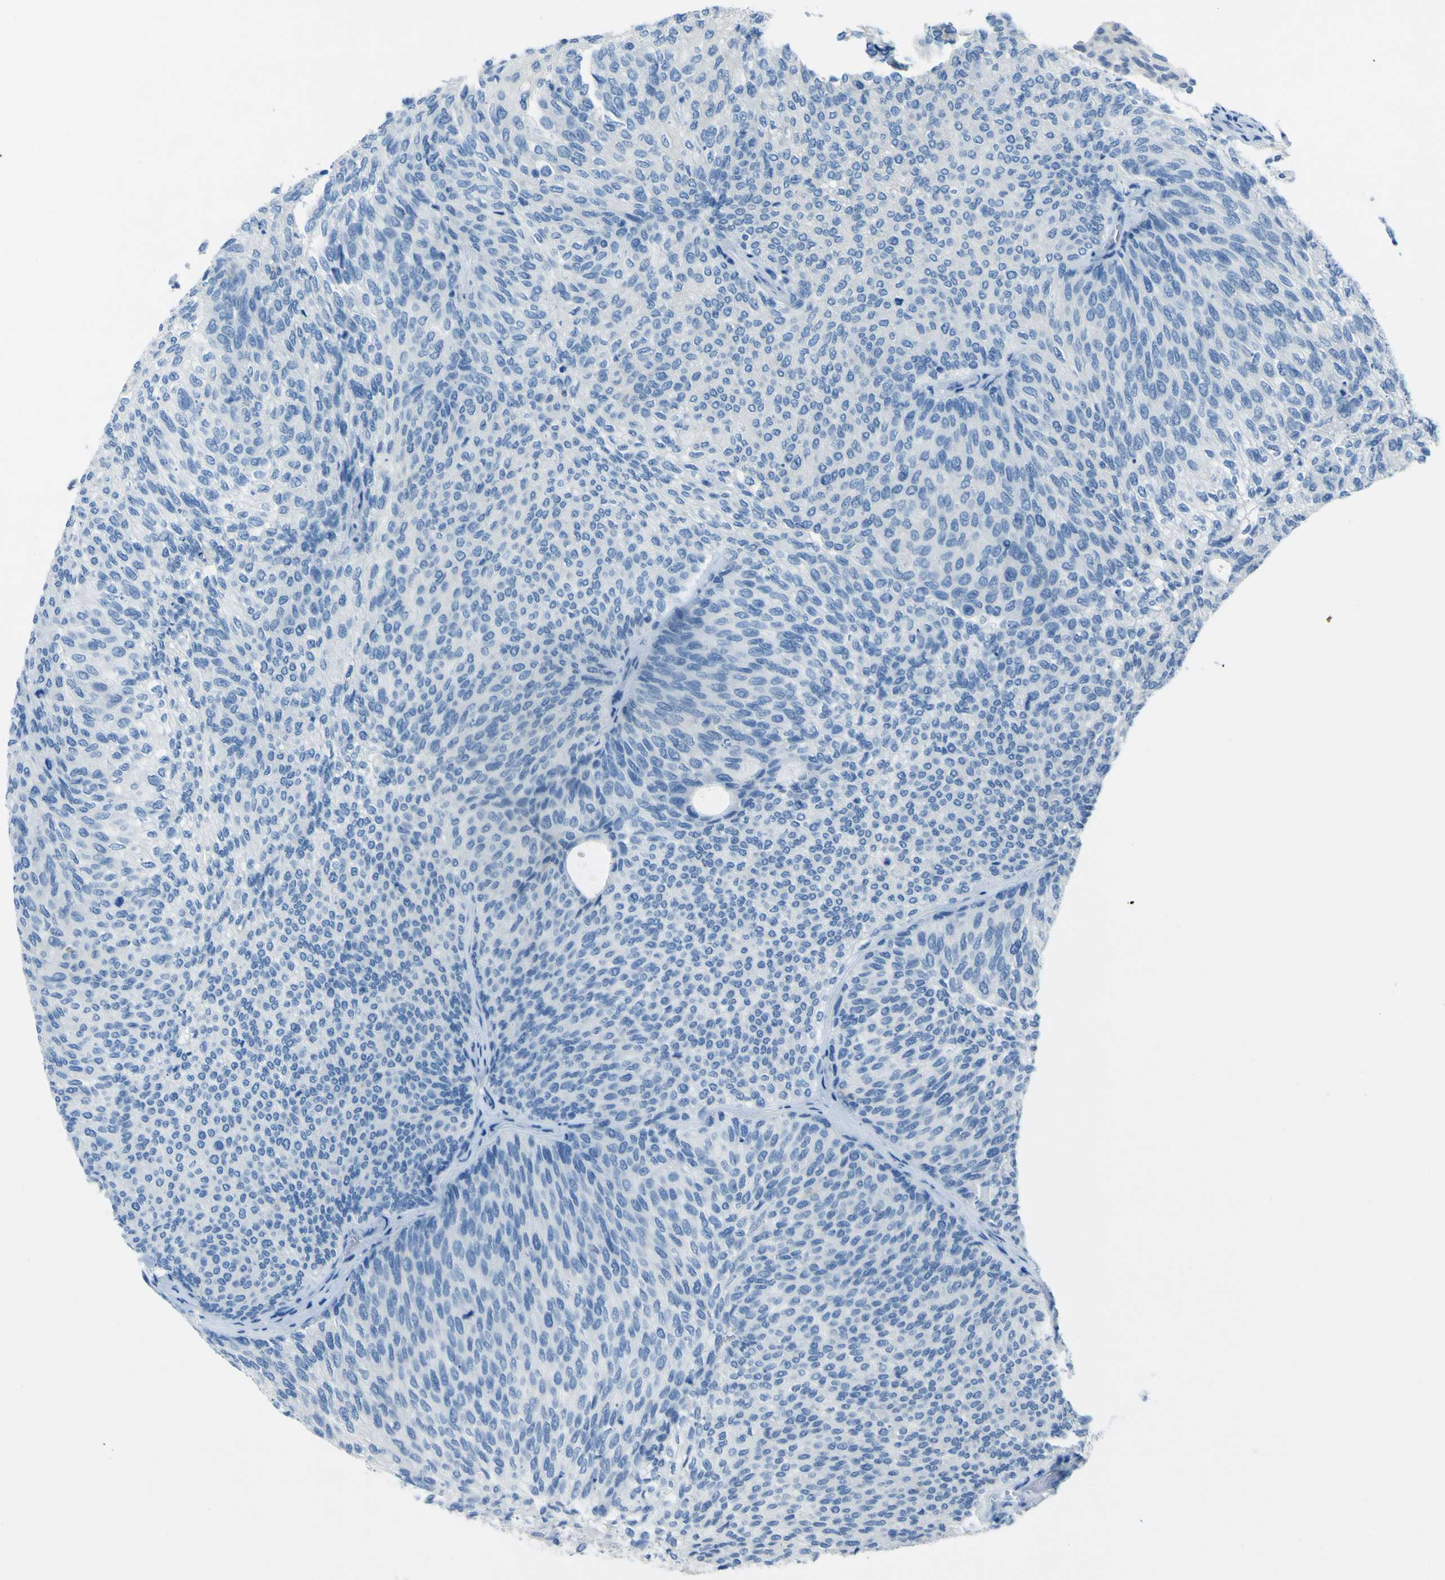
{"staining": {"intensity": "negative", "quantity": "none", "location": "none"}, "tissue": "urothelial cancer", "cell_type": "Tumor cells", "image_type": "cancer", "snomed": [{"axis": "morphology", "description": "Urothelial carcinoma, Low grade"}, {"axis": "topography", "description": "Urinary bladder"}], "caption": "Urothelial carcinoma (low-grade) was stained to show a protein in brown. There is no significant expression in tumor cells.", "gene": "PHKG1", "patient": {"sex": "female", "age": 79}}